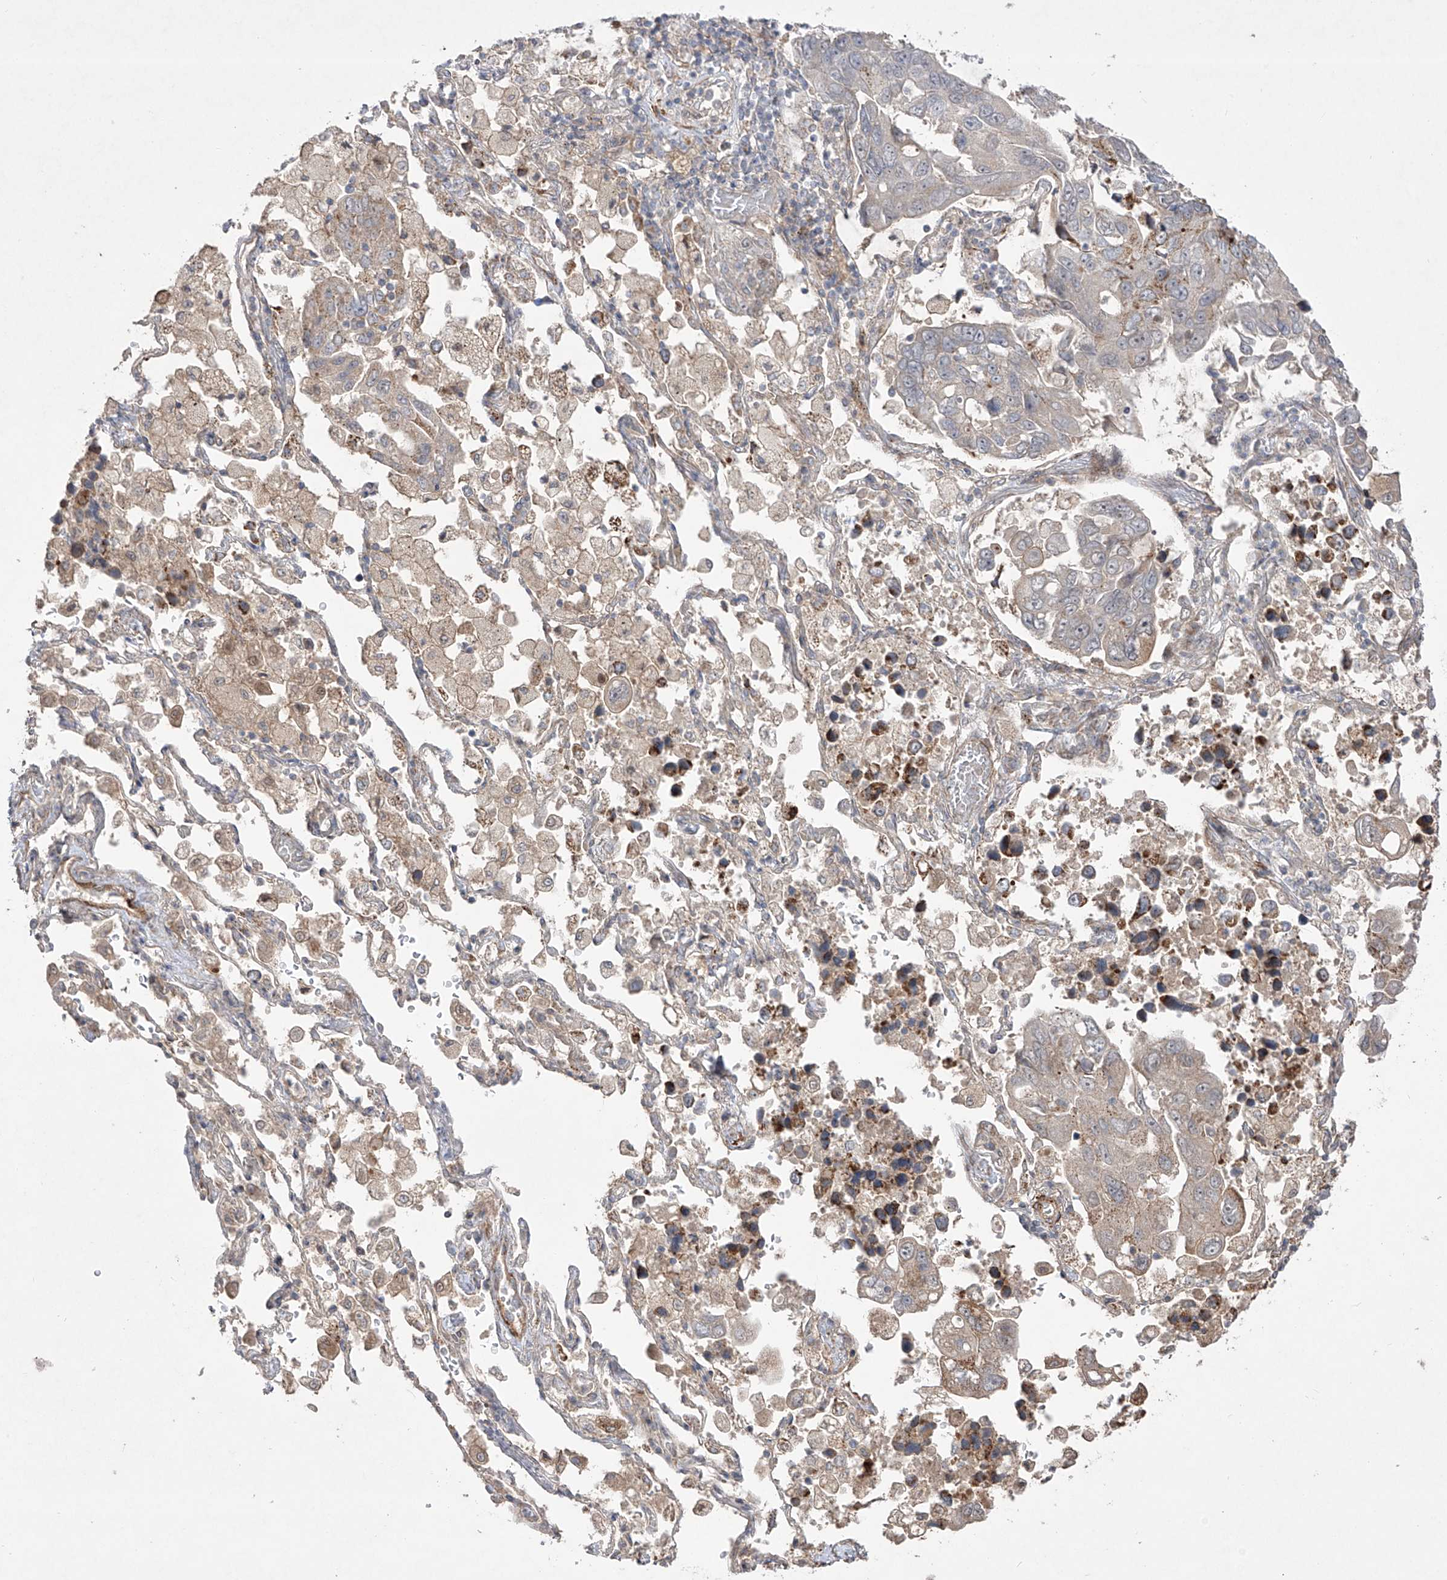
{"staining": {"intensity": "negative", "quantity": "none", "location": "none"}, "tissue": "lung cancer", "cell_type": "Tumor cells", "image_type": "cancer", "snomed": [{"axis": "morphology", "description": "Adenocarcinoma, NOS"}, {"axis": "topography", "description": "Lung"}], "caption": "Protein analysis of lung cancer (adenocarcinoma) displays no significant staining in tumor cells.", "gene": "KDM1B", "patient": {"sex": "male", "age": 64}}